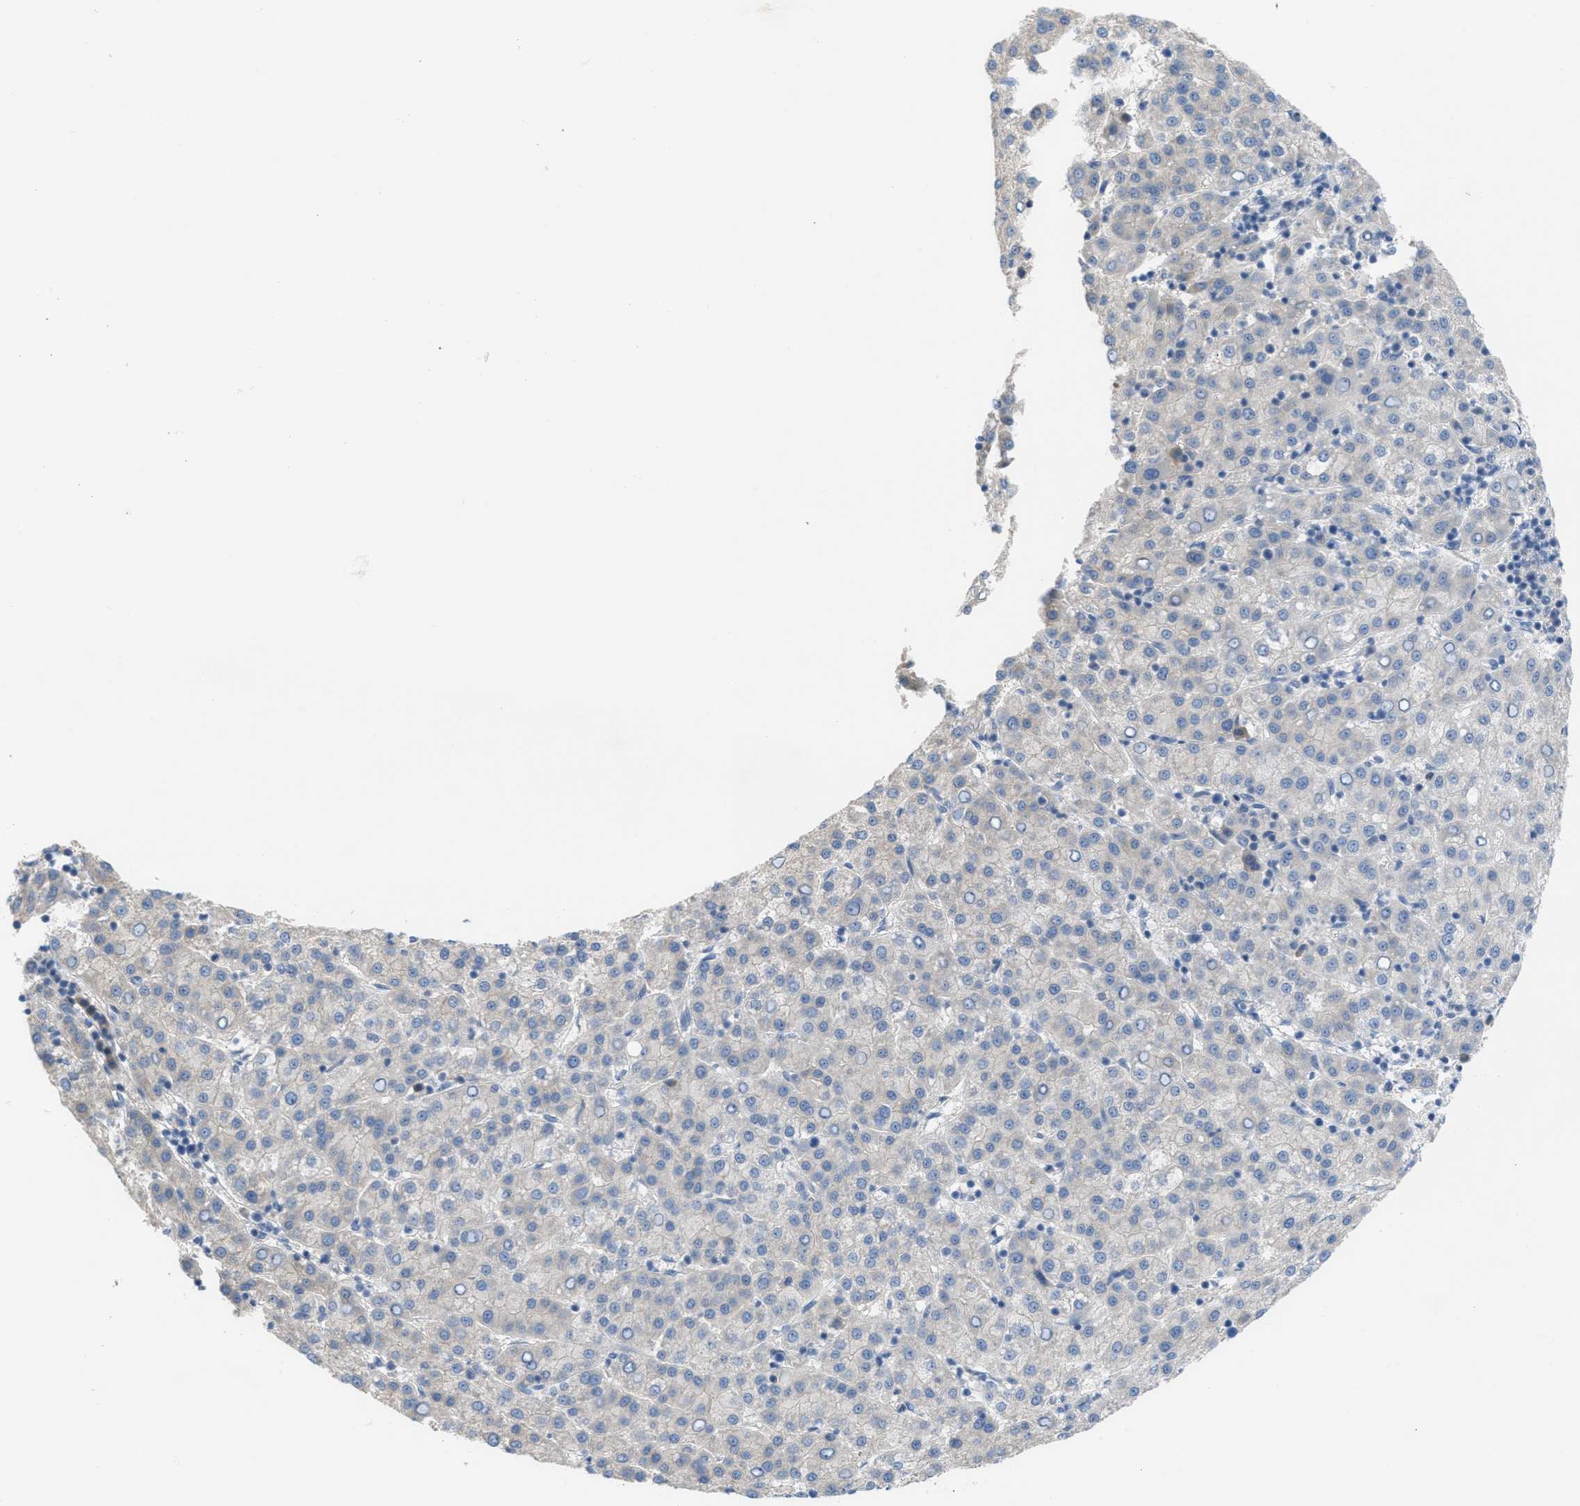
{"staining": {"intensity": "negative", "quantity": "none", "location": "none"}, "tissue": "liver cancer", "cell_type": "Tumor cells", "image_type": "cancer", "snomed": [{"axis": "morphology", "description": "Carcinoma, Hepatocellular, NOS"}, {"axis": "topography", "description": "Liver"}], "caption": "Liver cancer (hepatocellular carcinoma) was stained to show a protein in brown. There is no significant staining in tumor cells.", "gene": "UBA5", "patient": {"sex": "female", "age": 58}}